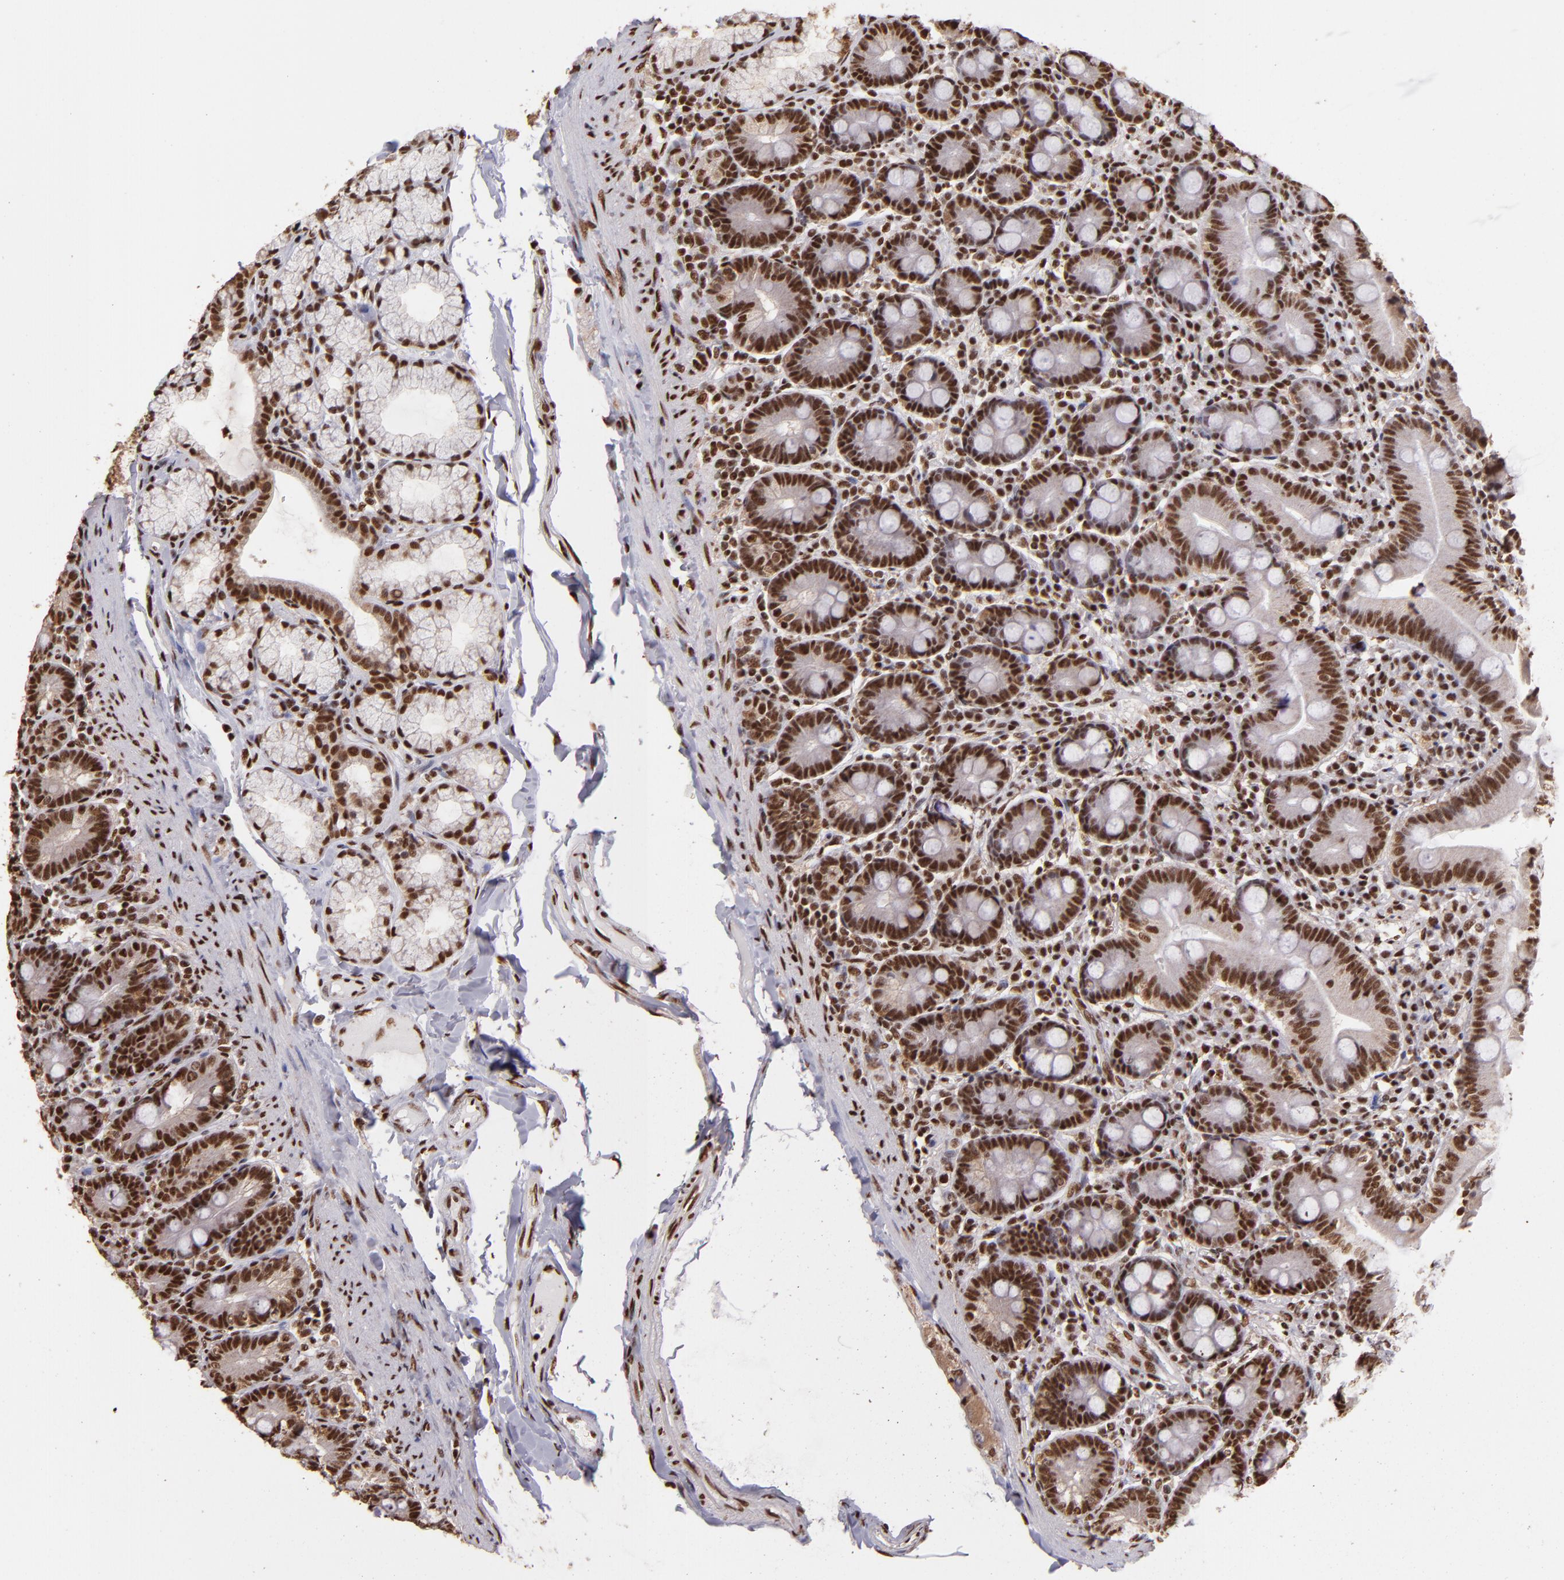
{"staining": {"intensity": "strong", "quantity": ">75%", "location": "nuclear"}, "tissue": "duodenum", "cell_type": "Glandular cells", "image_type": "normal", "snomed": [{"axis": "morphology", "description": "Normal tissue, NOS"}, {"axis": "topography", "description": "Duodenum"}], "caption": "IHC photomicrograph of benign duodenum stained for a protein (brown), which shows high levels of strong nuclear staining in about >75% of glandular cells.", "gene": "SP1", "patient": {"sex": "male", "age": 50}}